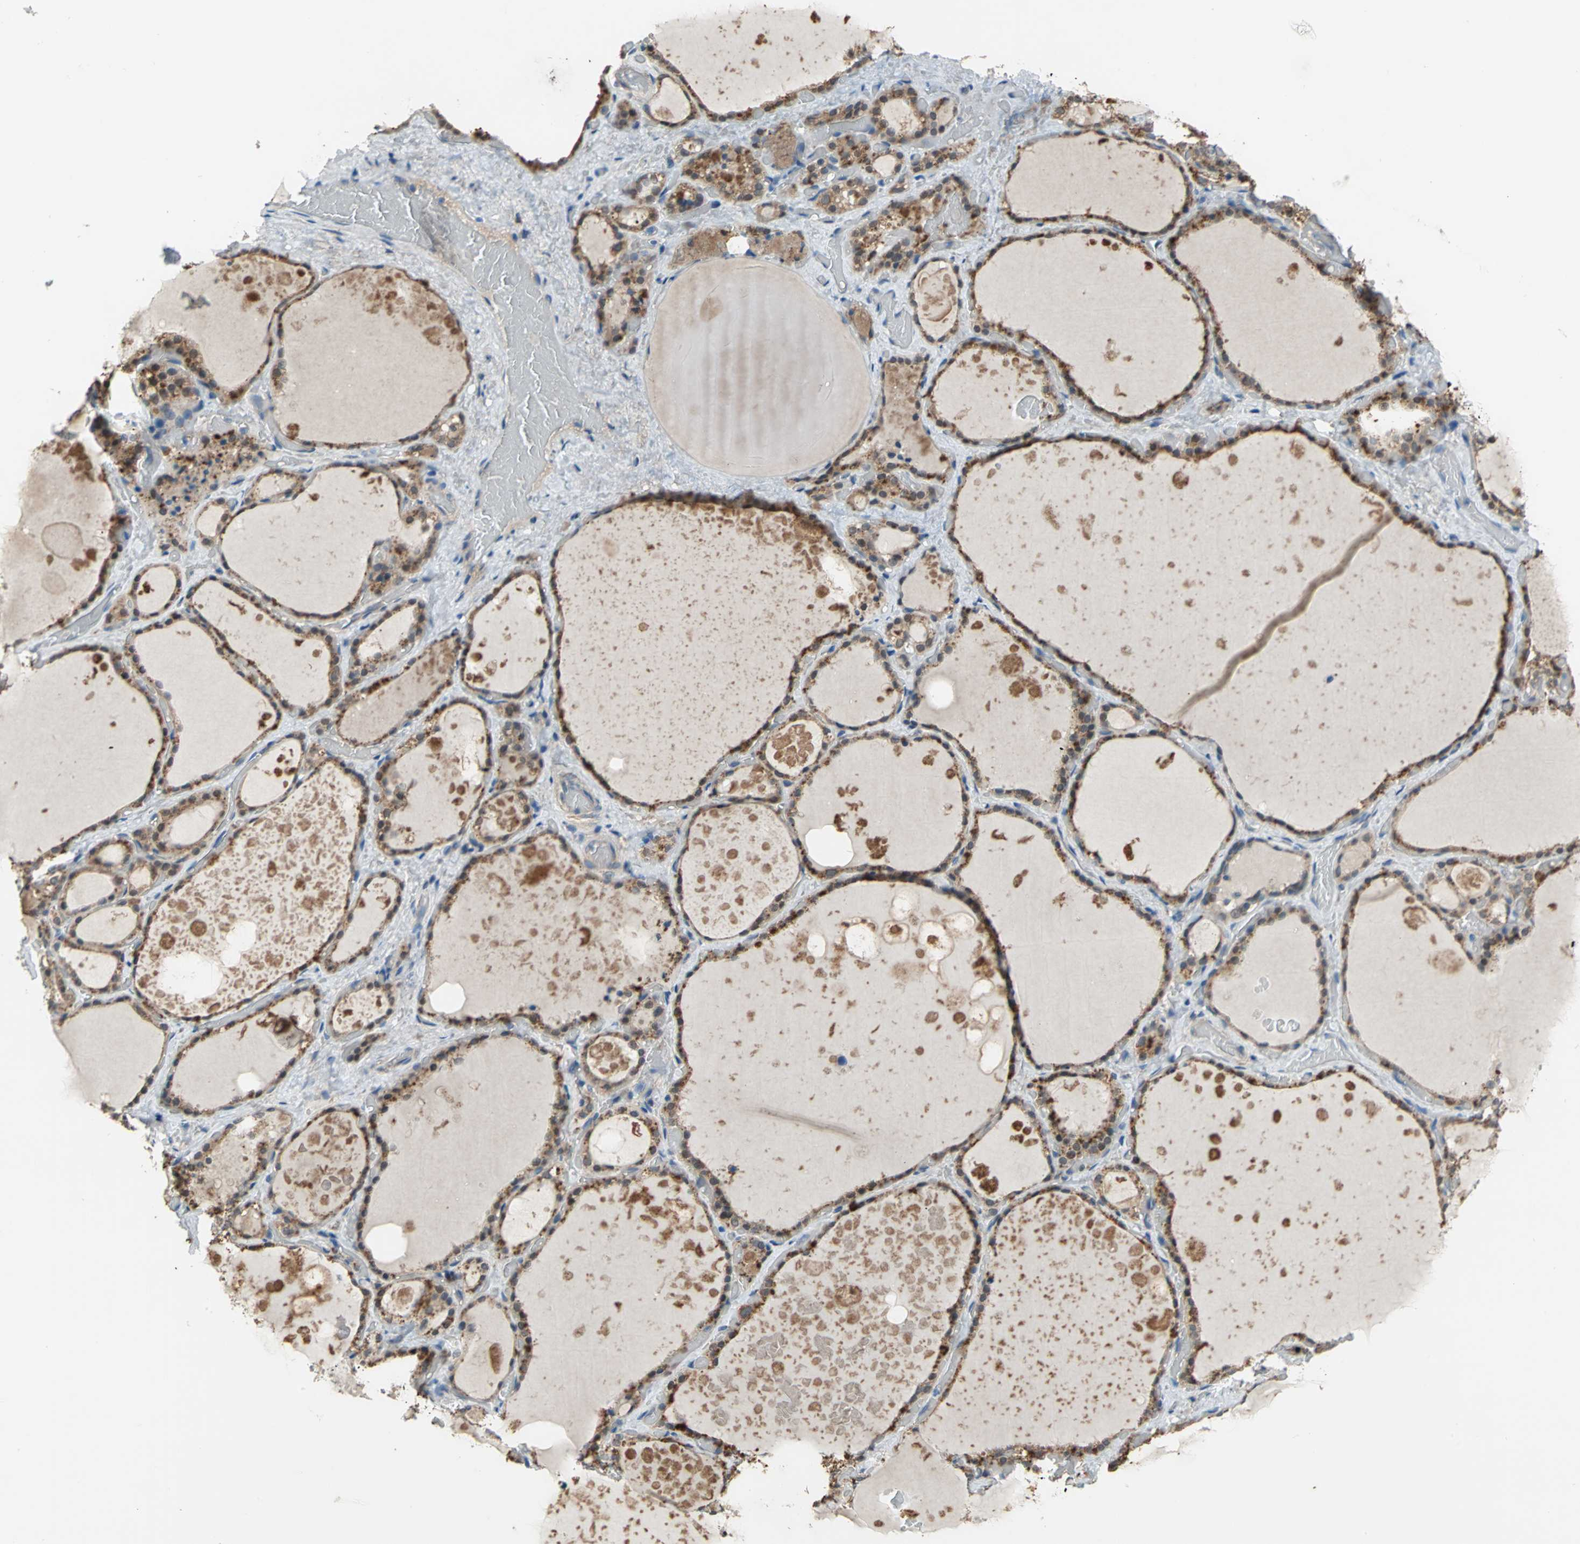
{"staining": {"intensity": "moderate", "quantity": ">75%", "location": "cytoplasmic/membranous,nuclear"}, "tissue": "thyroid gland", "cell_type": "Glandular cells", "image_type": "normal", "snomed": [{"axis": "morphology", "description": "Normal tissue, NOS"}, {"axis": "topography", "description": "Thyroid gland"}], "caption": "The immunohistochemical stain shows moderate cytoplasmic/membranous,nuclear expression in glandular cells of normal thyroid gland. Nuclei are stained in blue.", "gene": "TRAK1", "patient": {"sex": "male", "age": 61}}